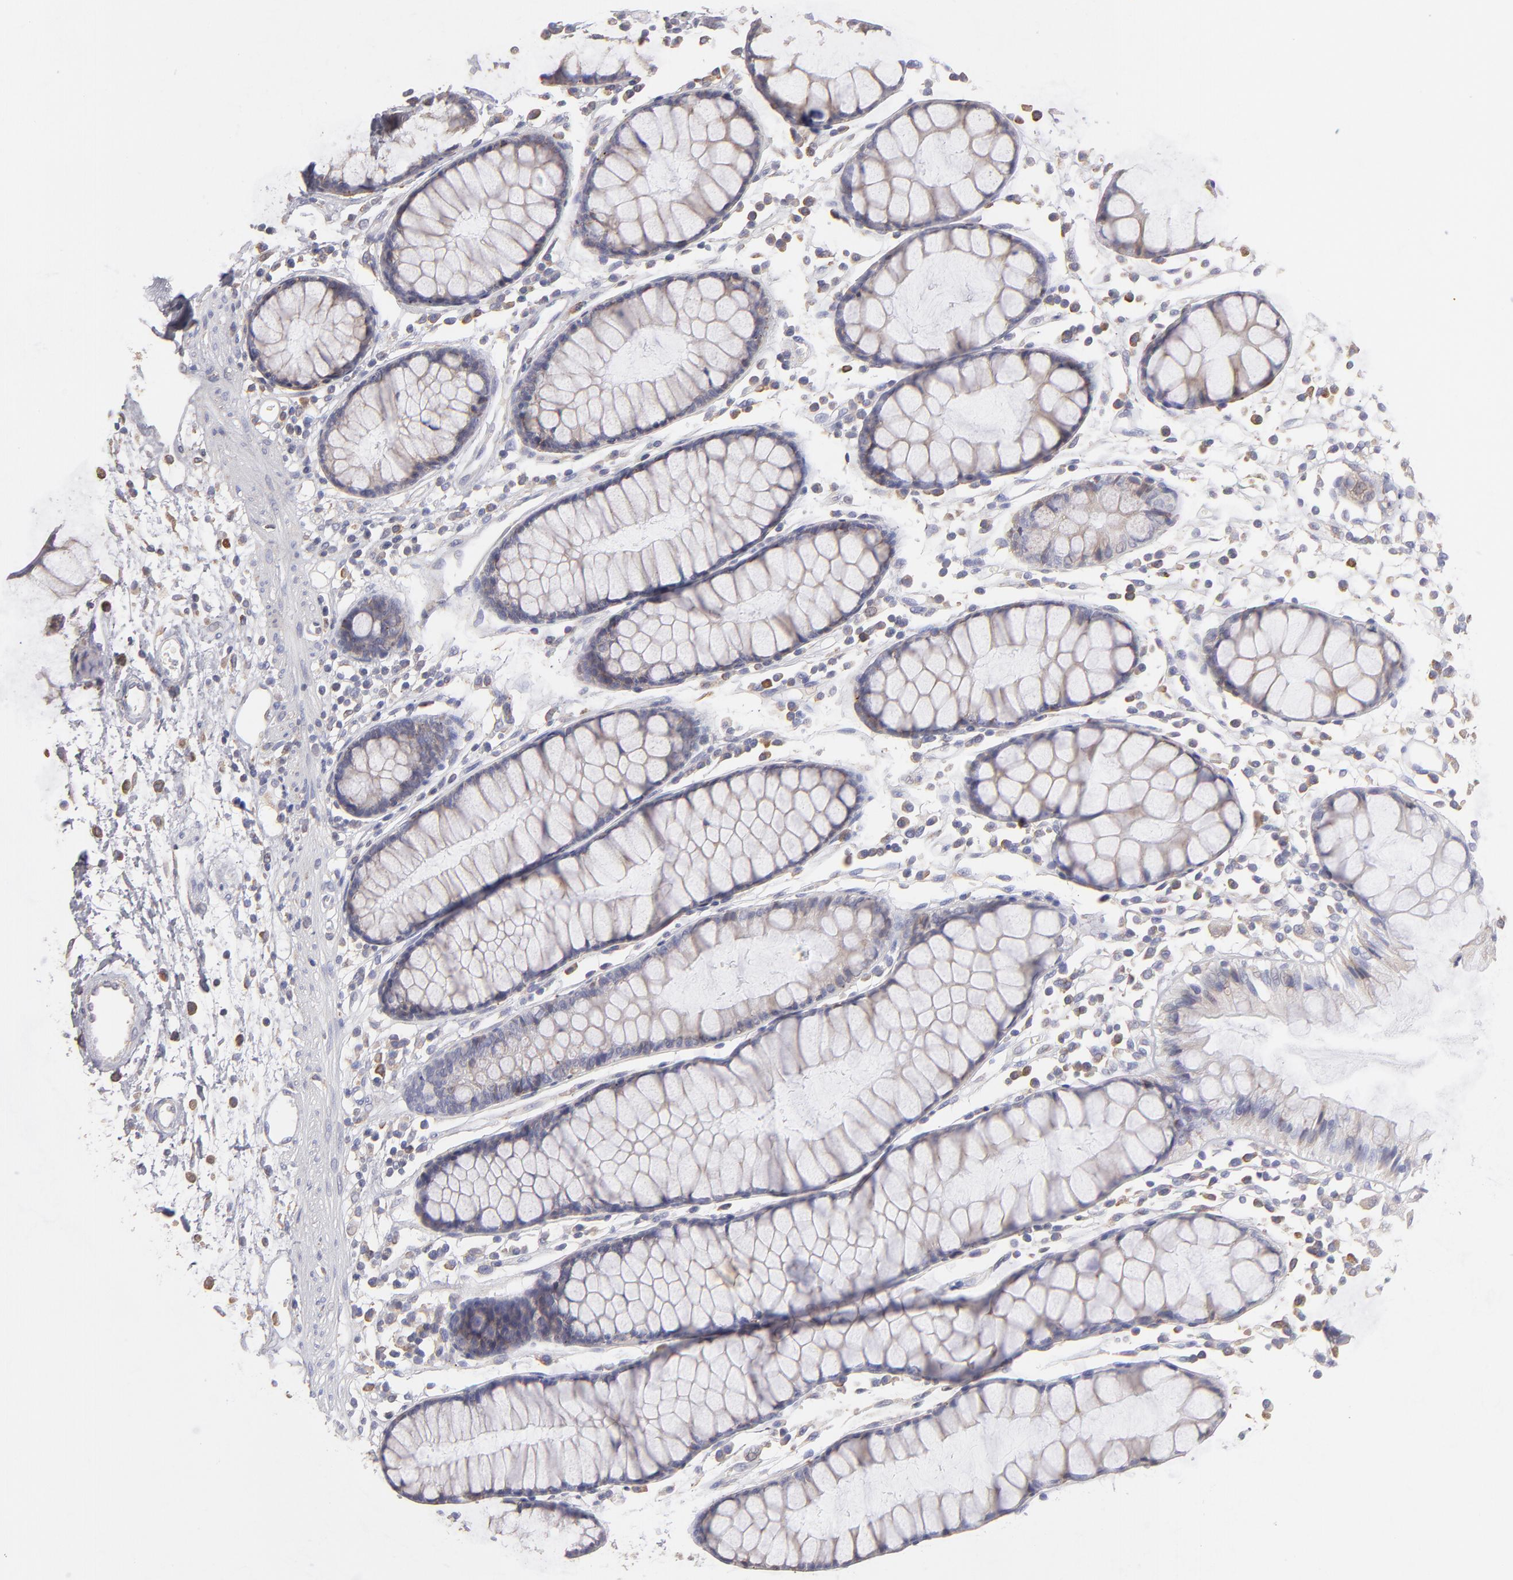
{"staining": {"intensity": "negative", "quantity": "none", "location": "none"}, "tissue": "colon", "cell_type": "Endothelial cells", "image_type": "normal", "snomed": [{"axis": "morphology", "description": "Normal tissue, NOS"}, {"axis": "topography", "description": "Colon"}], "caption": "Immunohistochemistry of unremarkable human colon demonstrates no expression in endothelial cells. (Stains: DAB (3,3'-diaminobenzidine) immunohistochemistry with hematoxylin counter stain, Microscopy: brightfield microscopy at high magnification).", "gene": "CALR", "patient": {"sex": "female", "age": 78}}